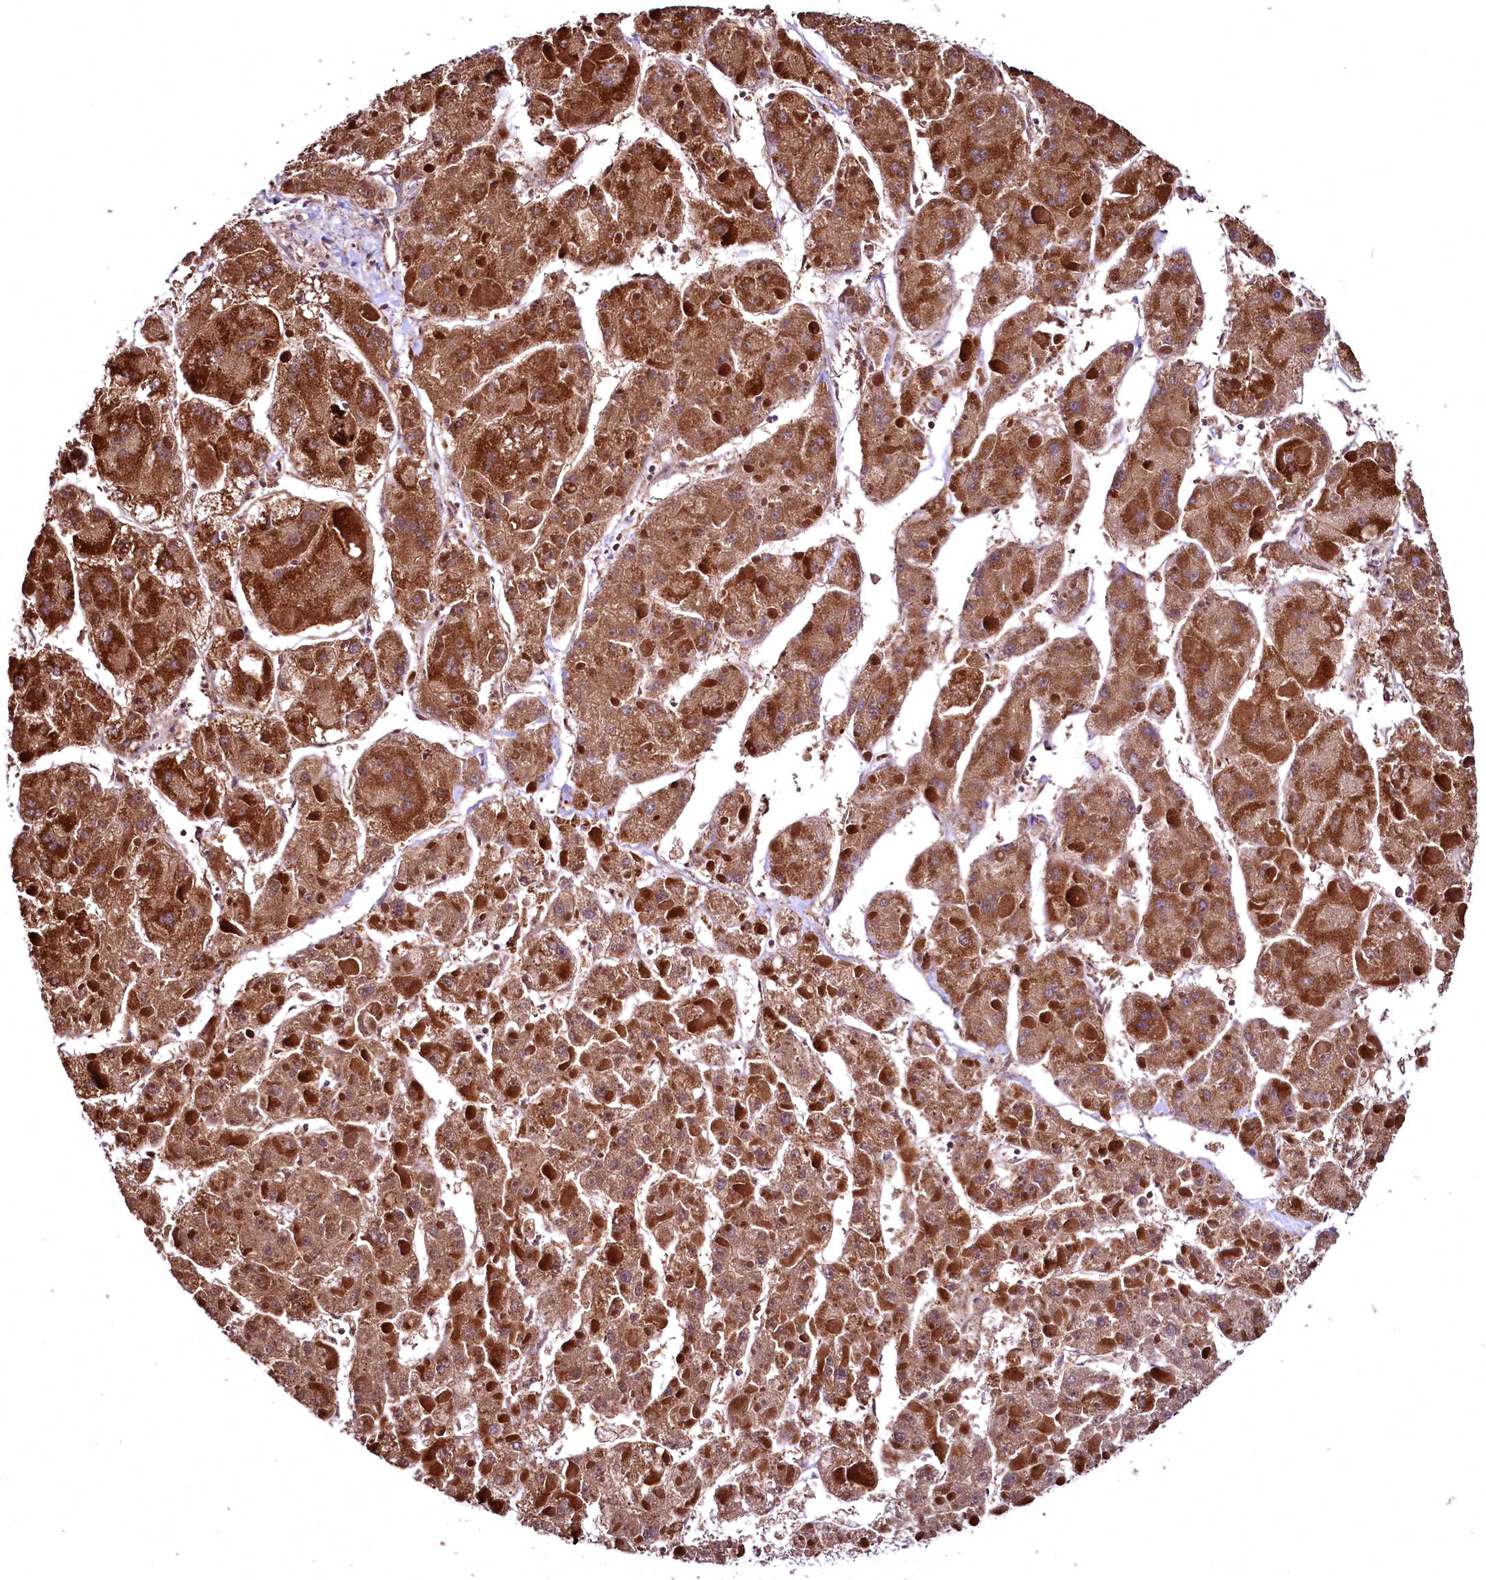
{"staining": {"intensity": "strong", "quantity": ">75%", "location": "cytoplasmic/membranous"}, "tissue": "liver cancer", "cell_type": "Tumor cells", "image_type": "cancer", "snomed": [{"axis": "morphology", "description": "Carcinoma, Hepatocellular, NOS"}, {"axis": "topography", "description": "Liver"}], "caption": "Protein staining of hepatocellular carcinoma (liver) tissue reveals strong cytoplasmic/membranous positivity in about >75% of tumor cells.", "gene": "TBCEL", "patient": {"sex": "female", "age": 73}}